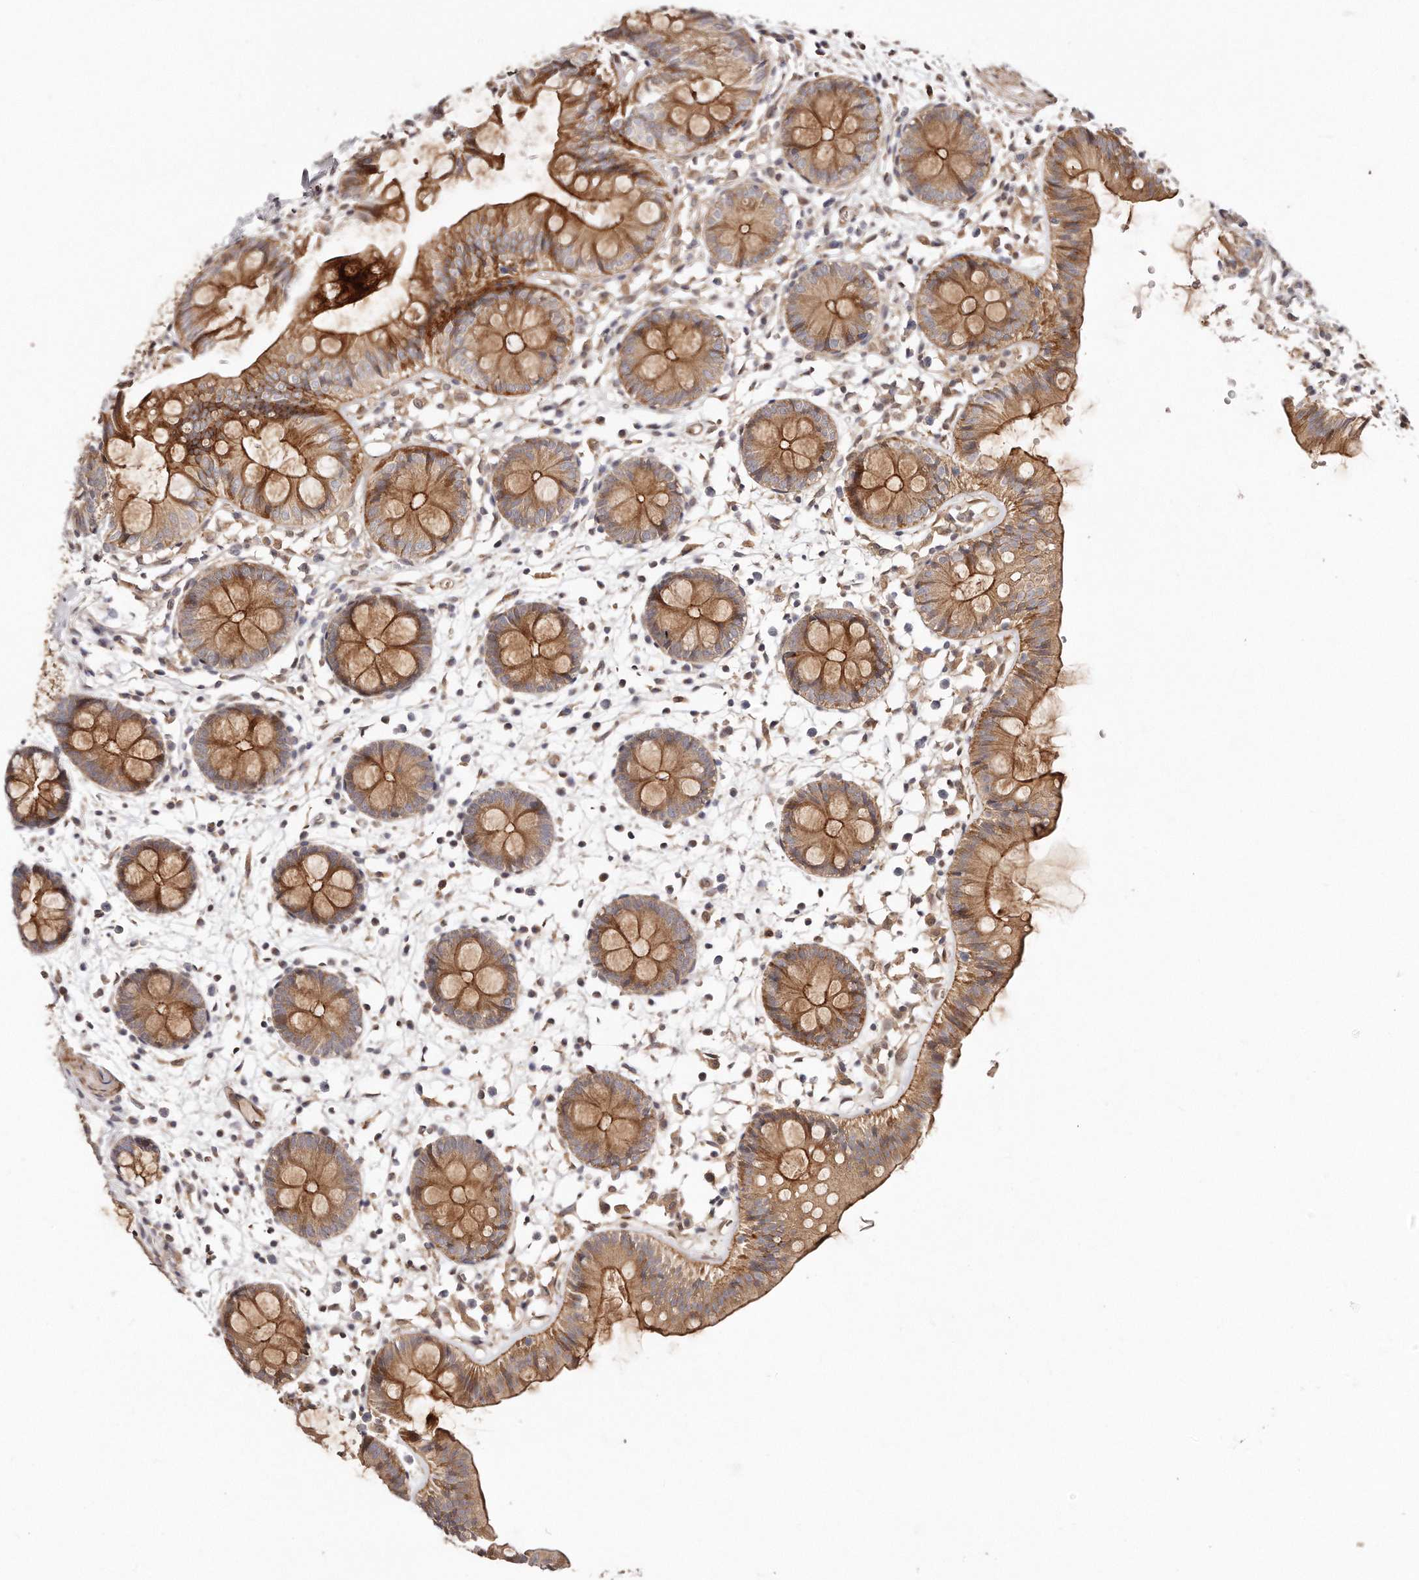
{"staining": {"intensity": "moderate", "quantity": ">75%", "location": "cytoplasmic/membranous"}, "tissue": "colon", "cell_type": "Endothelial cells", "image_type": "normal", "snomed": [{"axis": "morphology", "description": "Normal tissue, NOS"}, {"axis": "topography", "description": "Colon"}], "caption": "Colon stained with DAB (3,3'-diaminobenzidine) IHC demonstrates medium levels of moderate cytoplasmic/membranous expression in about >75% of endothelial cells. The staining was performed using DAB (3,3'-diaminobenzidine), with brown indicating positive protein expression. Nuclei are stained blue with hematoxylin.", "gene": "GBP4", "patient": {"sex": "male", "age": 56}}